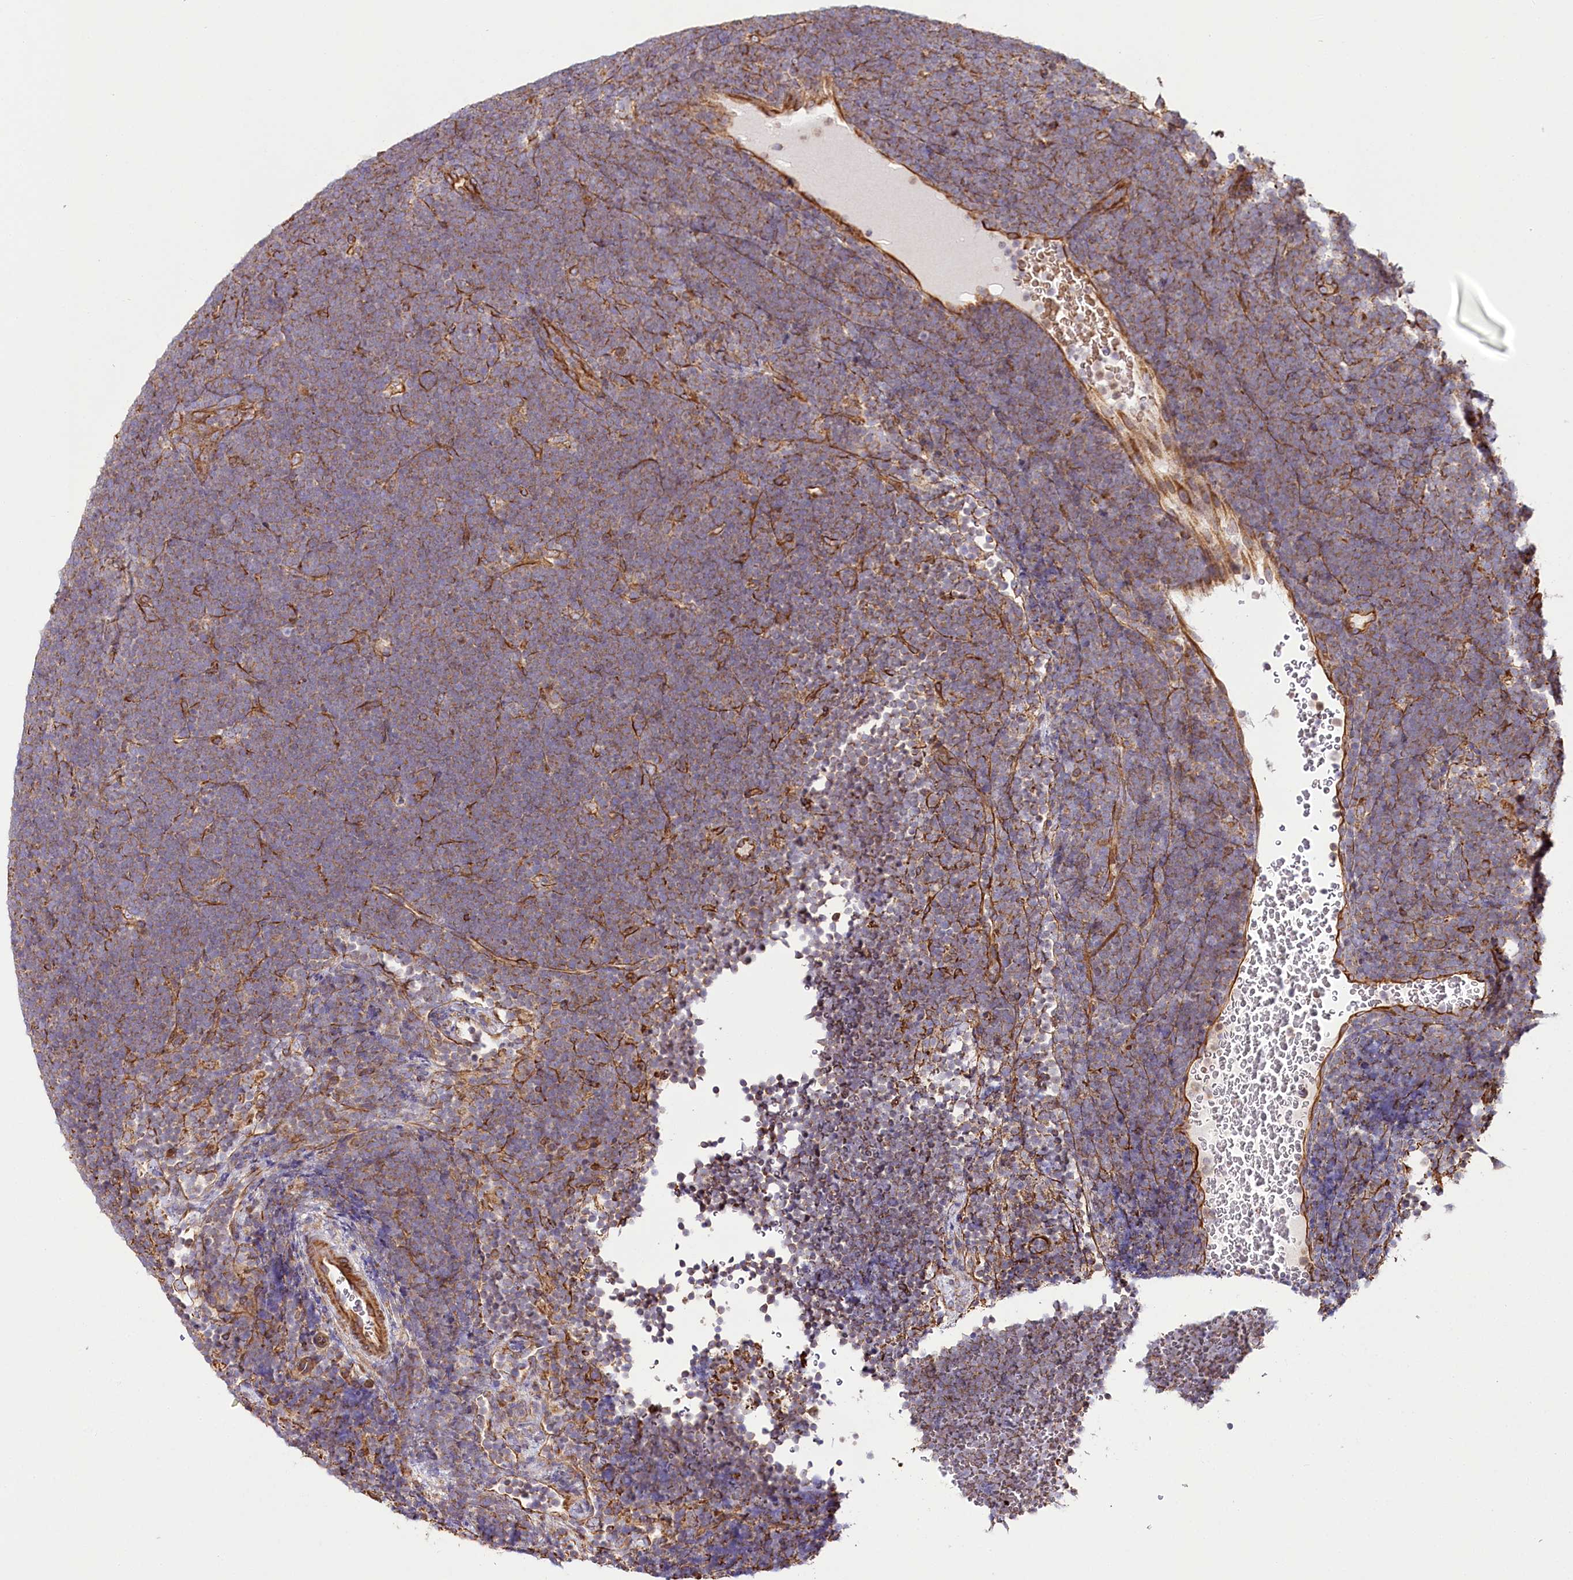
{"staining": {"intensity": "weak", "quantity": ">75%", "location": "cytoplasmic/membranous"}, "tissue": "lymphoma", "cell_type": "Tumor cells", "image_type": "cancer", "snomed": [{"axis": "morphology", "description": "Malignant lymphoma, non-Hodgkin's type, High grade"}, {"axis": "topography", "description": "Lymph node"}], "caption": "Lymphoma was stained to show a protein in brown. There is low levels of weak cytoplasmic/membranous expression in approximately >75% of tumor cells.", "gene": "THUMPD3", "patient": {"sex": "male", "age": 13}}